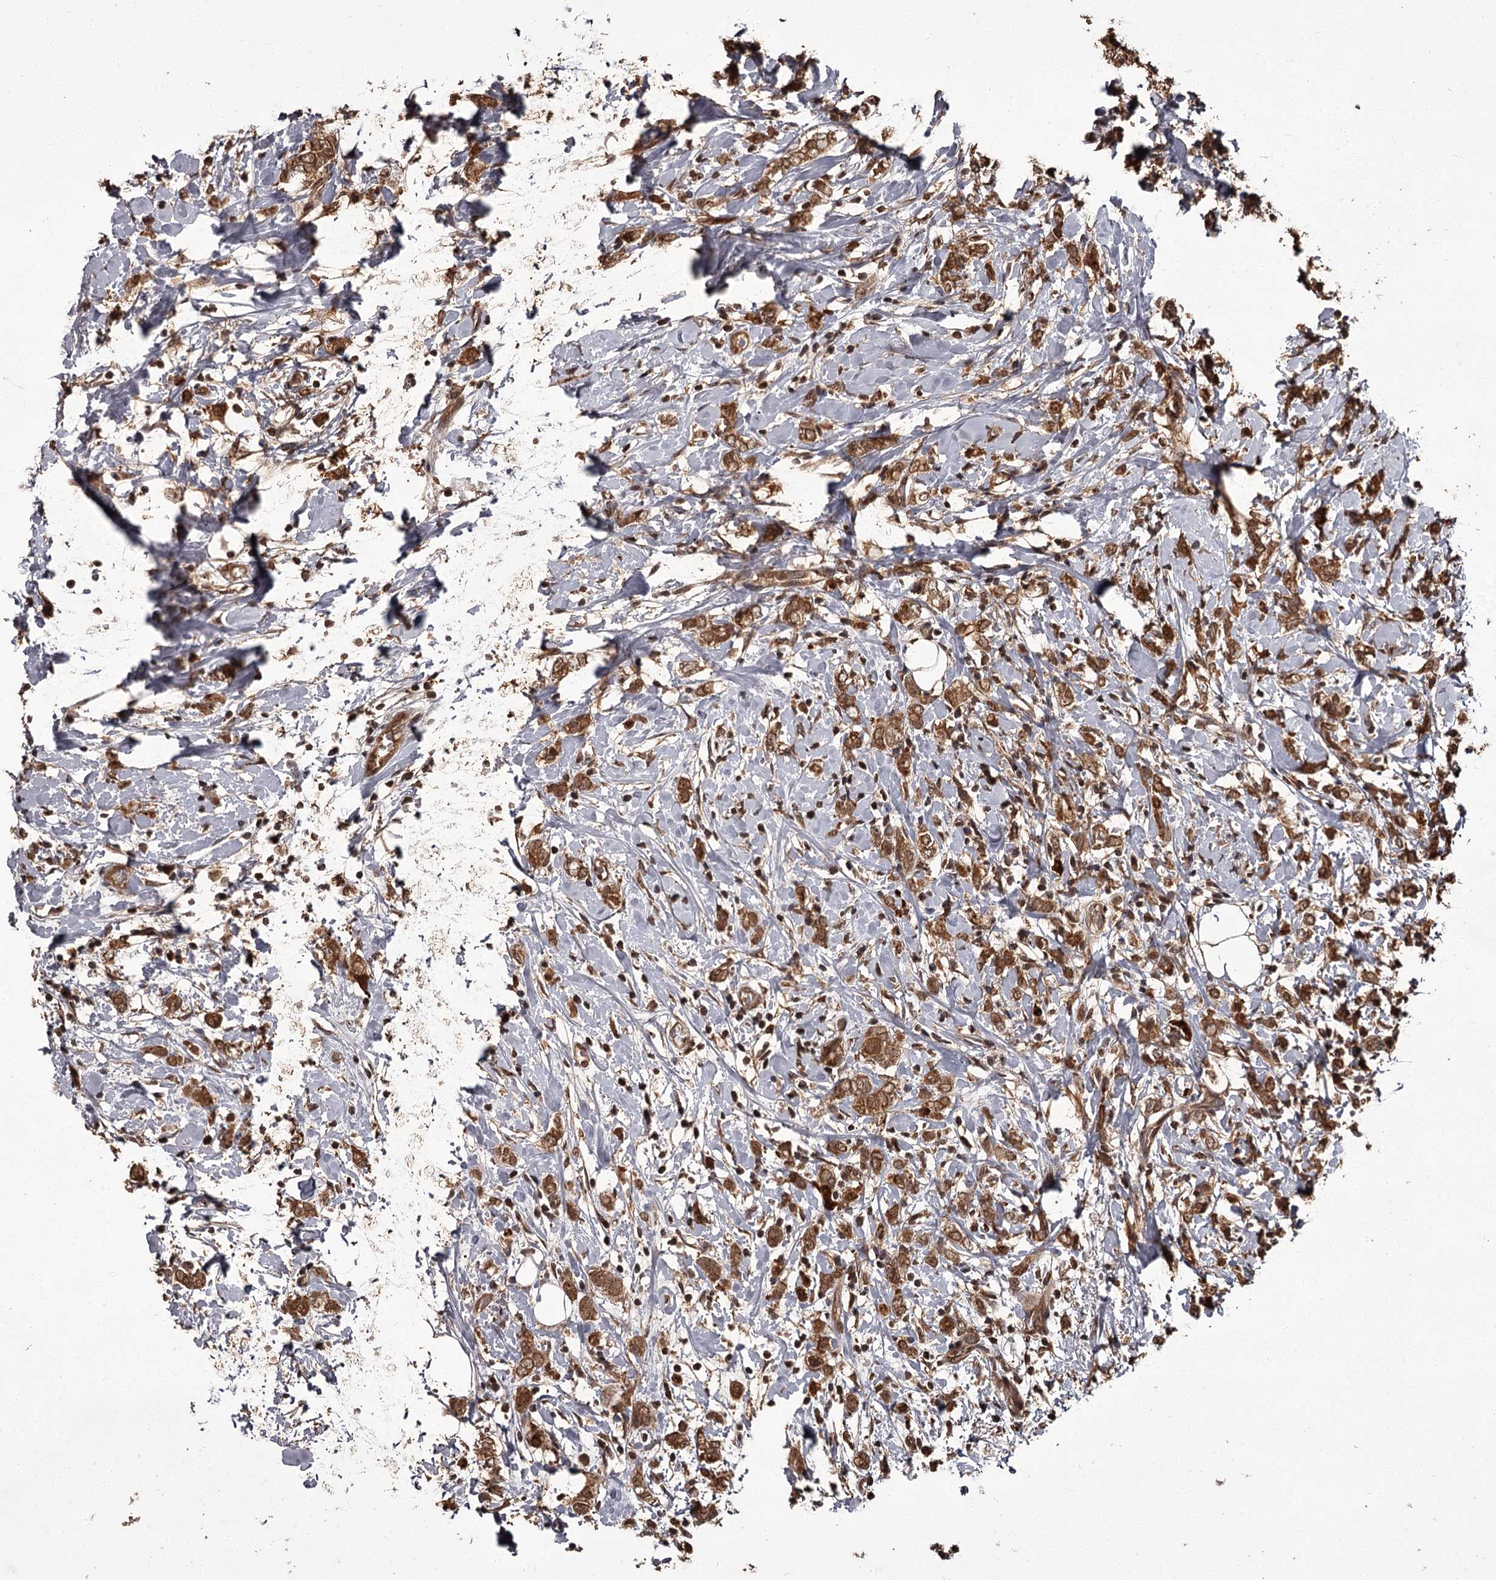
{"staining": {"intensity": "moderate", "quantity": ">75%", "location": "cytoplasmic/membranous,nuclear"}, "tissue": "breast cancer", "cell_type": "Tumor cells", "image_type": "cancer", "snomed": [{"axis": "morphology", "description": "Normal tissue, NOS"}, {"axis": "morphology", "description": "Lobular carcinoma"}, {"axis": "topography", "description": "Breast"}], "caption": "This micrograph exhibits immunohistochemistry (IHC) staining of human breast cancer, with medium moderate cytoplasmic/membranous and nuclear expression in approximately >75% of tumor cells.", "gene": "NPRL2", "patient": {"sex": "female", "age": 47}}